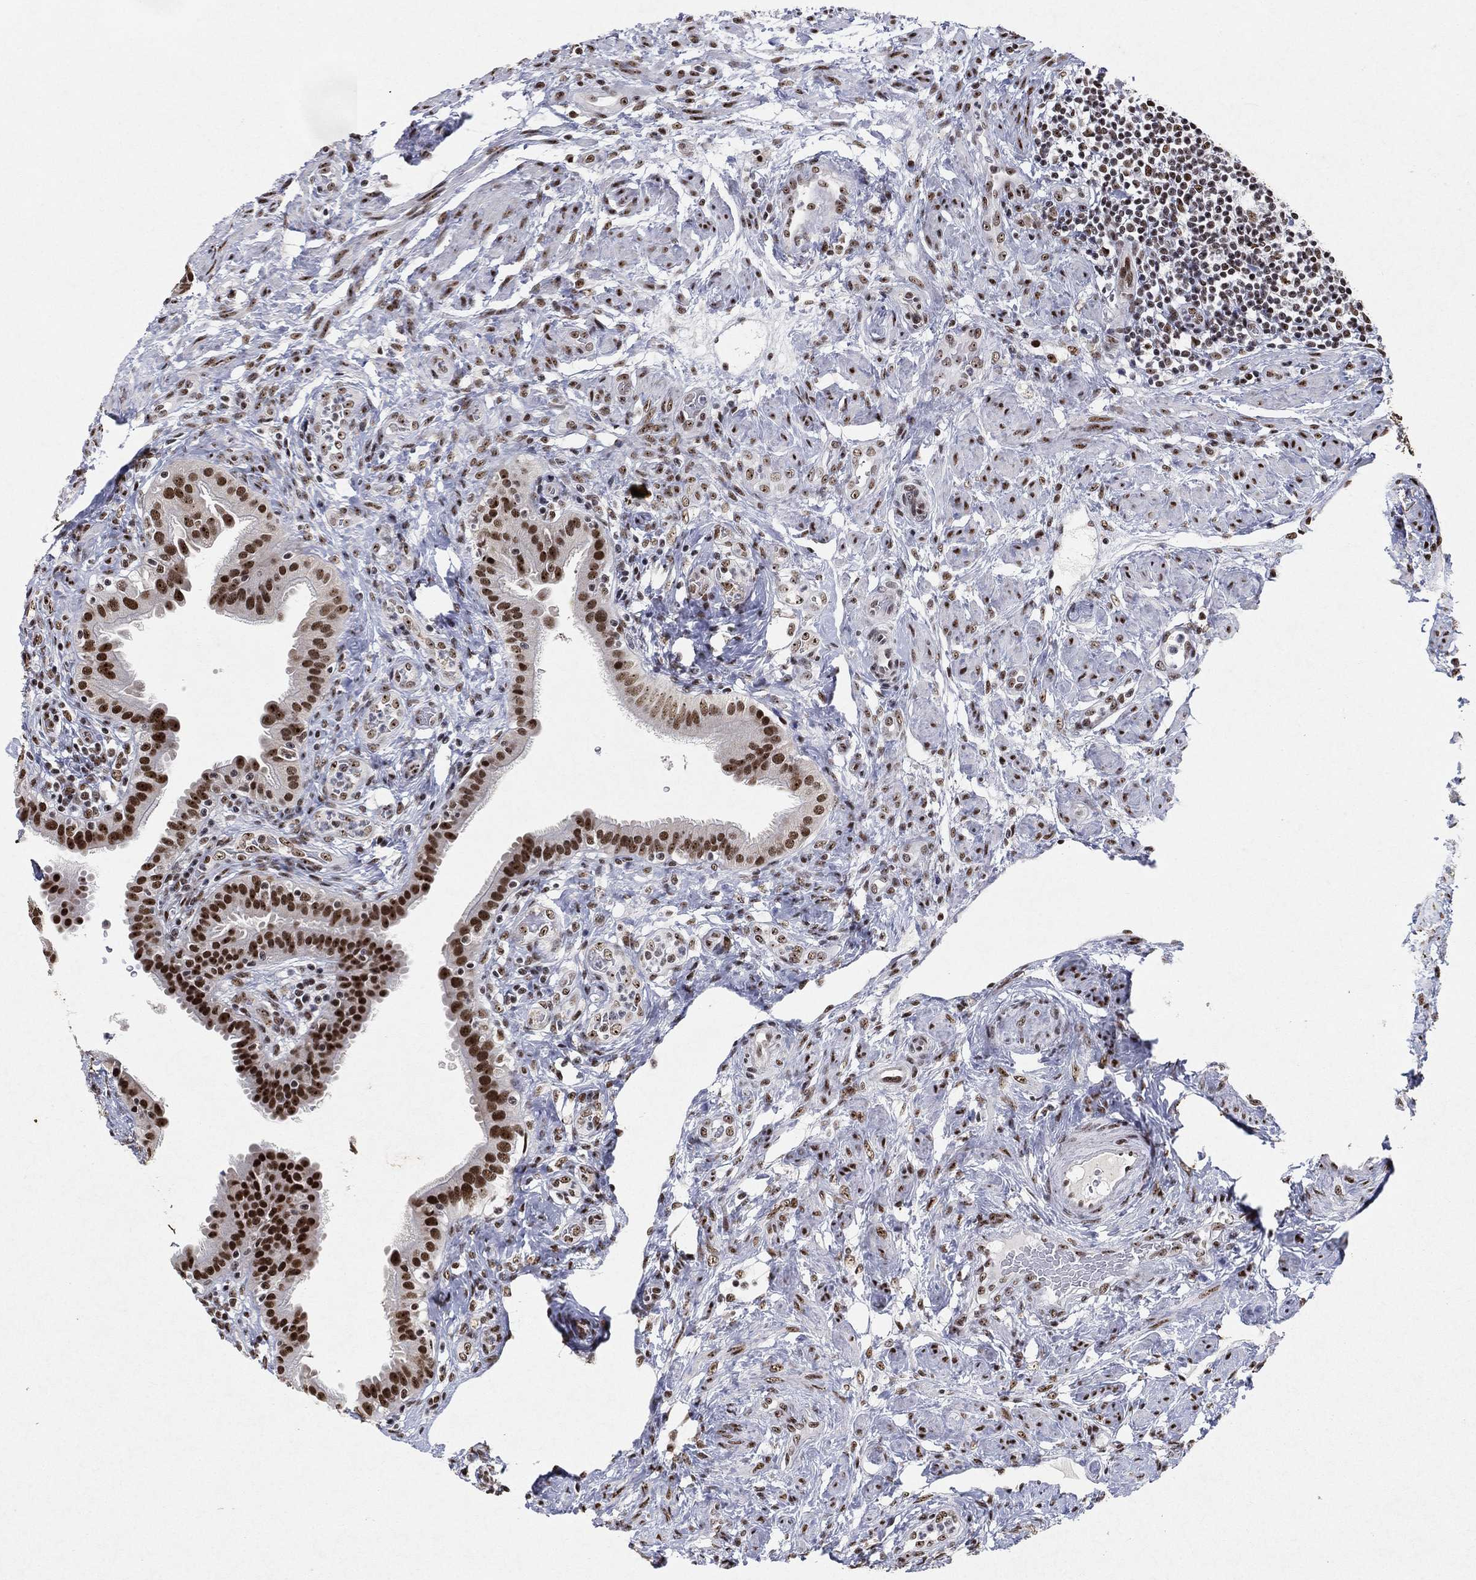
{"staining": {"intensity": "strong", "quantity": ">75%", "location": "nuclear"}, "tissue": "fallopian tube", "cell_type": "Glandular cells", "image_type": "normal", "snomed": [{"axis": "morphology", "description": "Normal tissue, NOS"}, {"axis": "topography", "description": "Fallopian tube"}], "caption": "A high amount of strong nuclear staining is appreciated in approximately >75% of glandular cells in unremarkable fallopian tube. (brown staining indicates protein expression, while blue staining denotes nuclei).", "gene": "DDX27", "patient": {"sex": "female", "age": 41}}